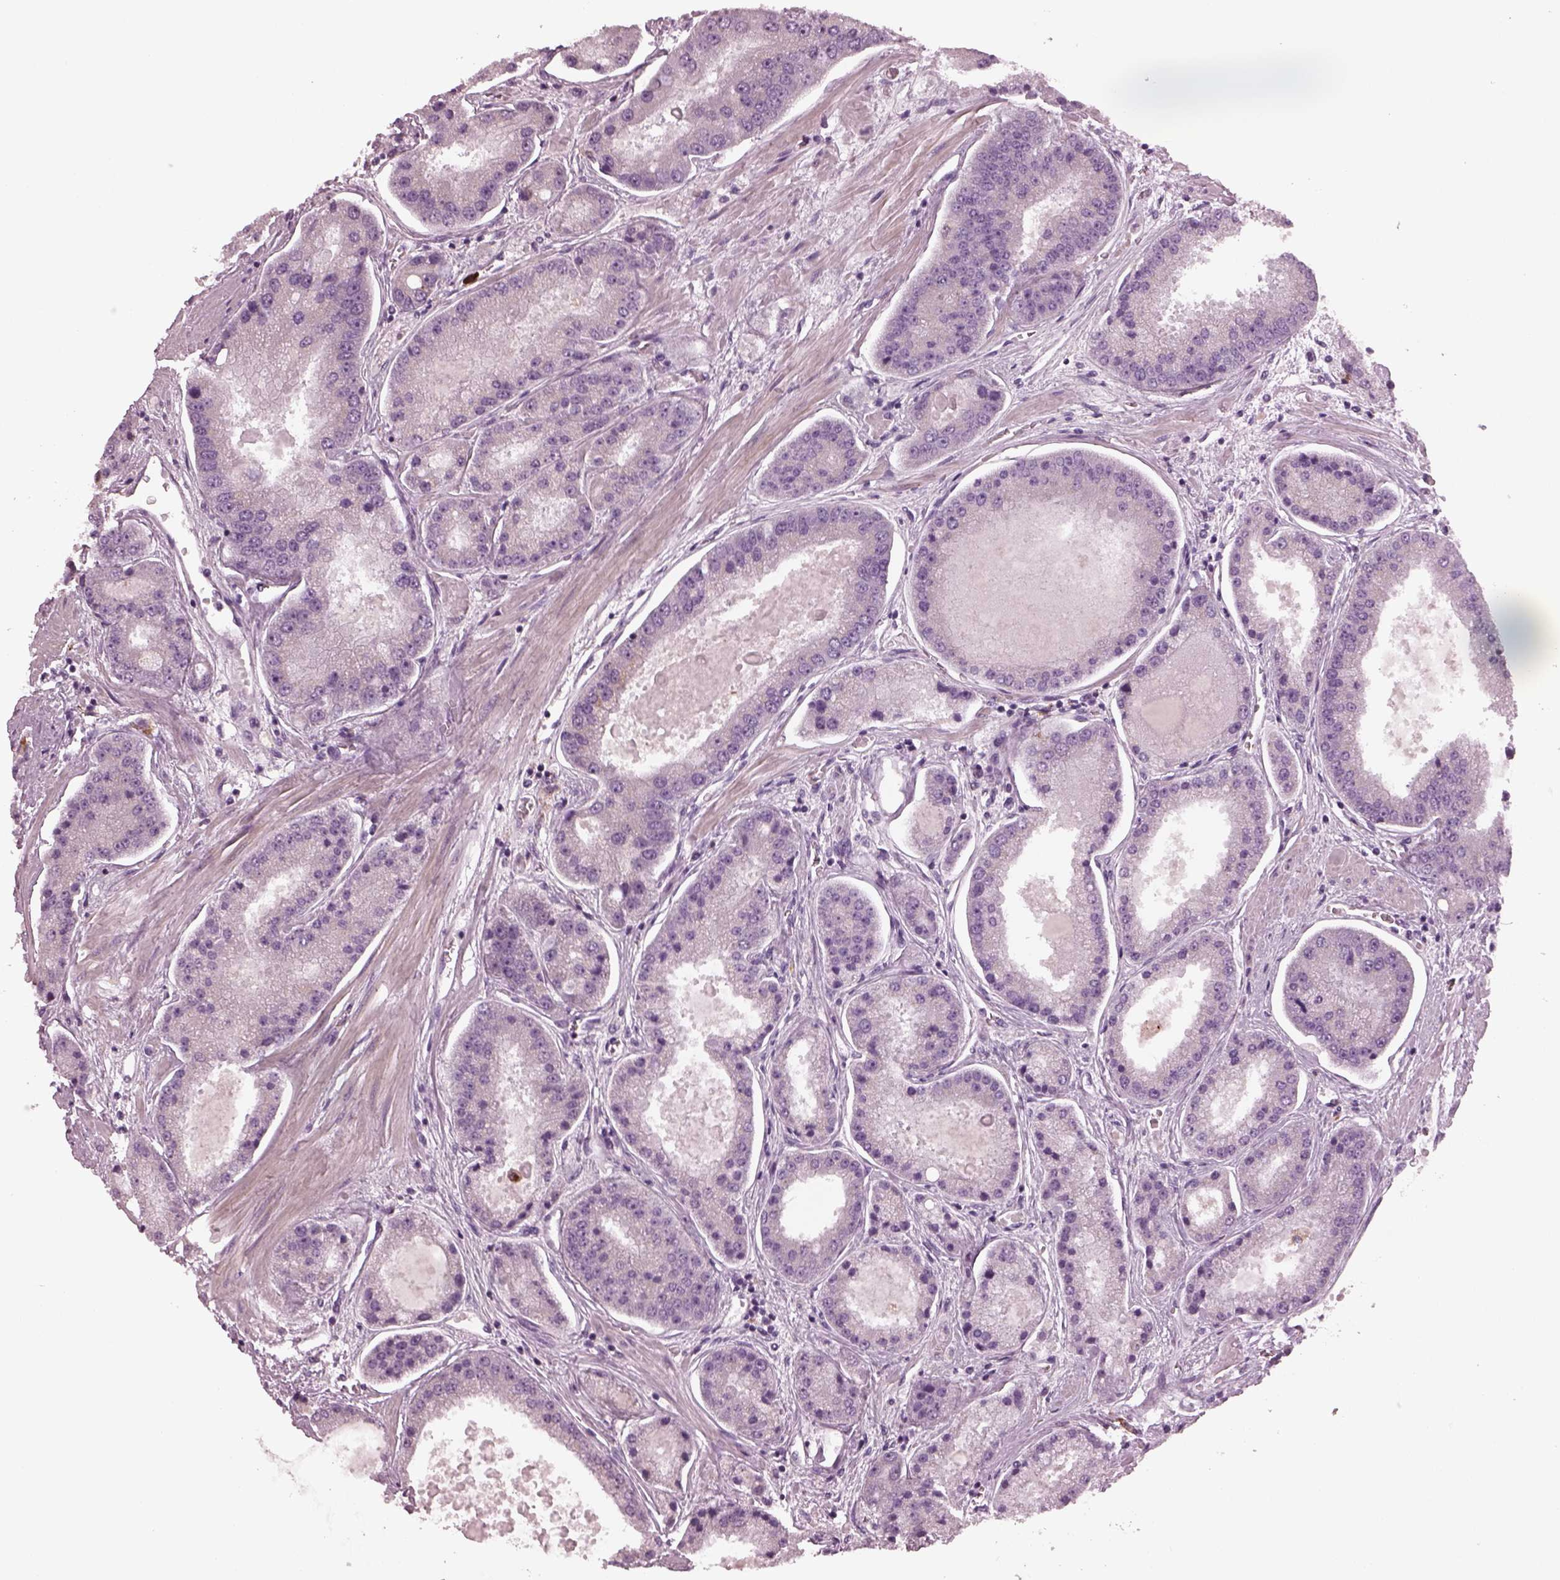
{"staining": {"intensity": "negative", "quantity": "none", "location": "none"}, "tissue": "prostate cancer", "cell_type": "Tumor cells", "image_type": "cancer", "snomed": [{"axis": "morphology", "description": "Adenocarcinoma, High grade"}, {"axis": "topography", "description": "Prostate"}], "caption": "High-grade adenocarcinoma (prostate) stained for a protein using immunohistochemistry exhibits no expression tumor cells.", "gene": "SLAMF8", "patient": {"sex": "male", "age": 67}}